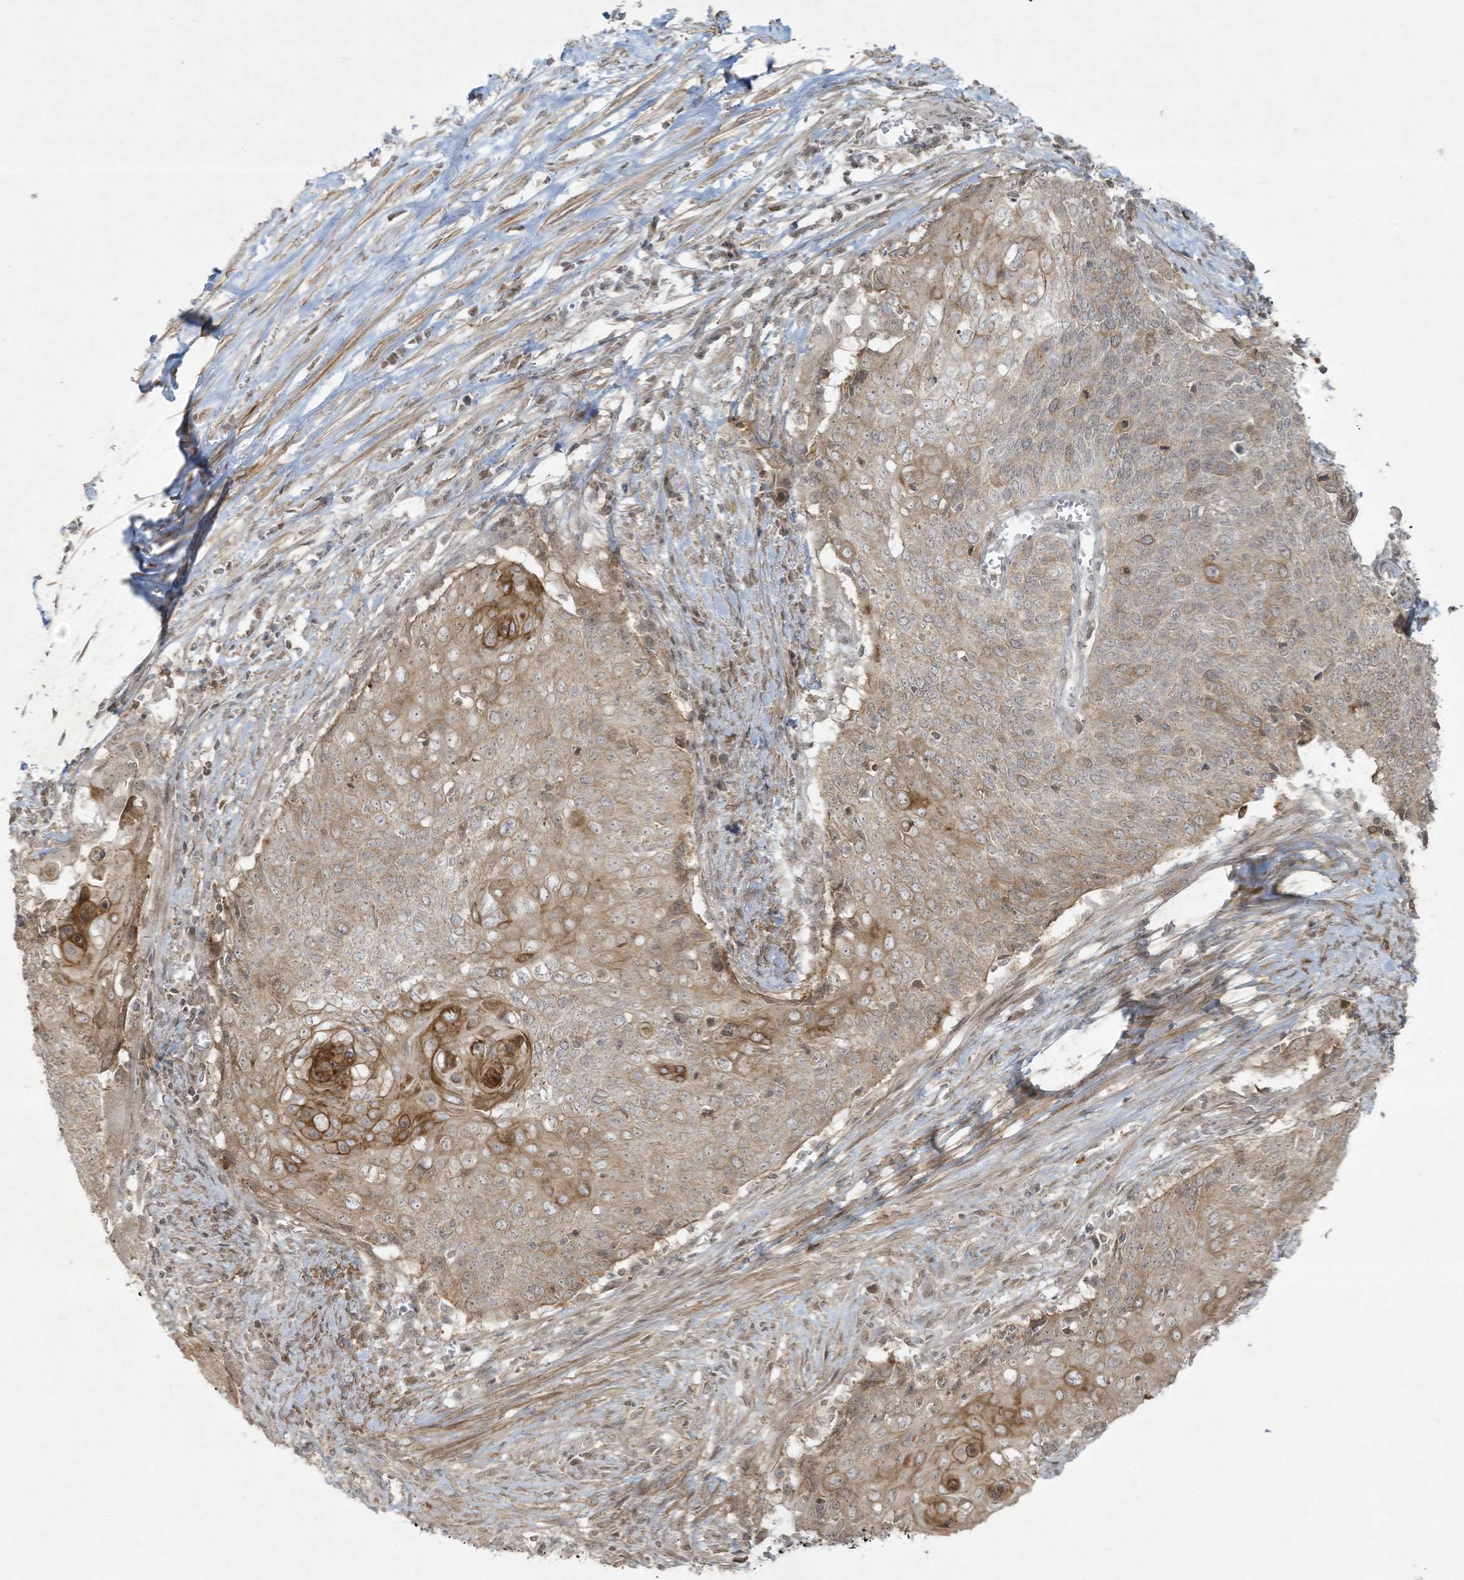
{"staining": {"intensity": "moderate", "quantity": "<25%", "location": "cytoplasmic/membranous"}, "tissue": "cervical cancer", "cell_type": "Tumor cells", "image_type": "cancer", "snomed": [{"axis": "morphology", "description": "Squamous cell carcinoma, NOS"}, {"axis": "topography", "description": "Cervix"}], "caption": "Immunohistochemistry (IHC) (DAB) staining of human squamous cell carcinoma (cervical) exhibits moderate cytoplasmic/membranous protein staining in about <25% of tumor cells.", "gene": "ZNF263", "patient": {"sex": "female", "age": 39}}